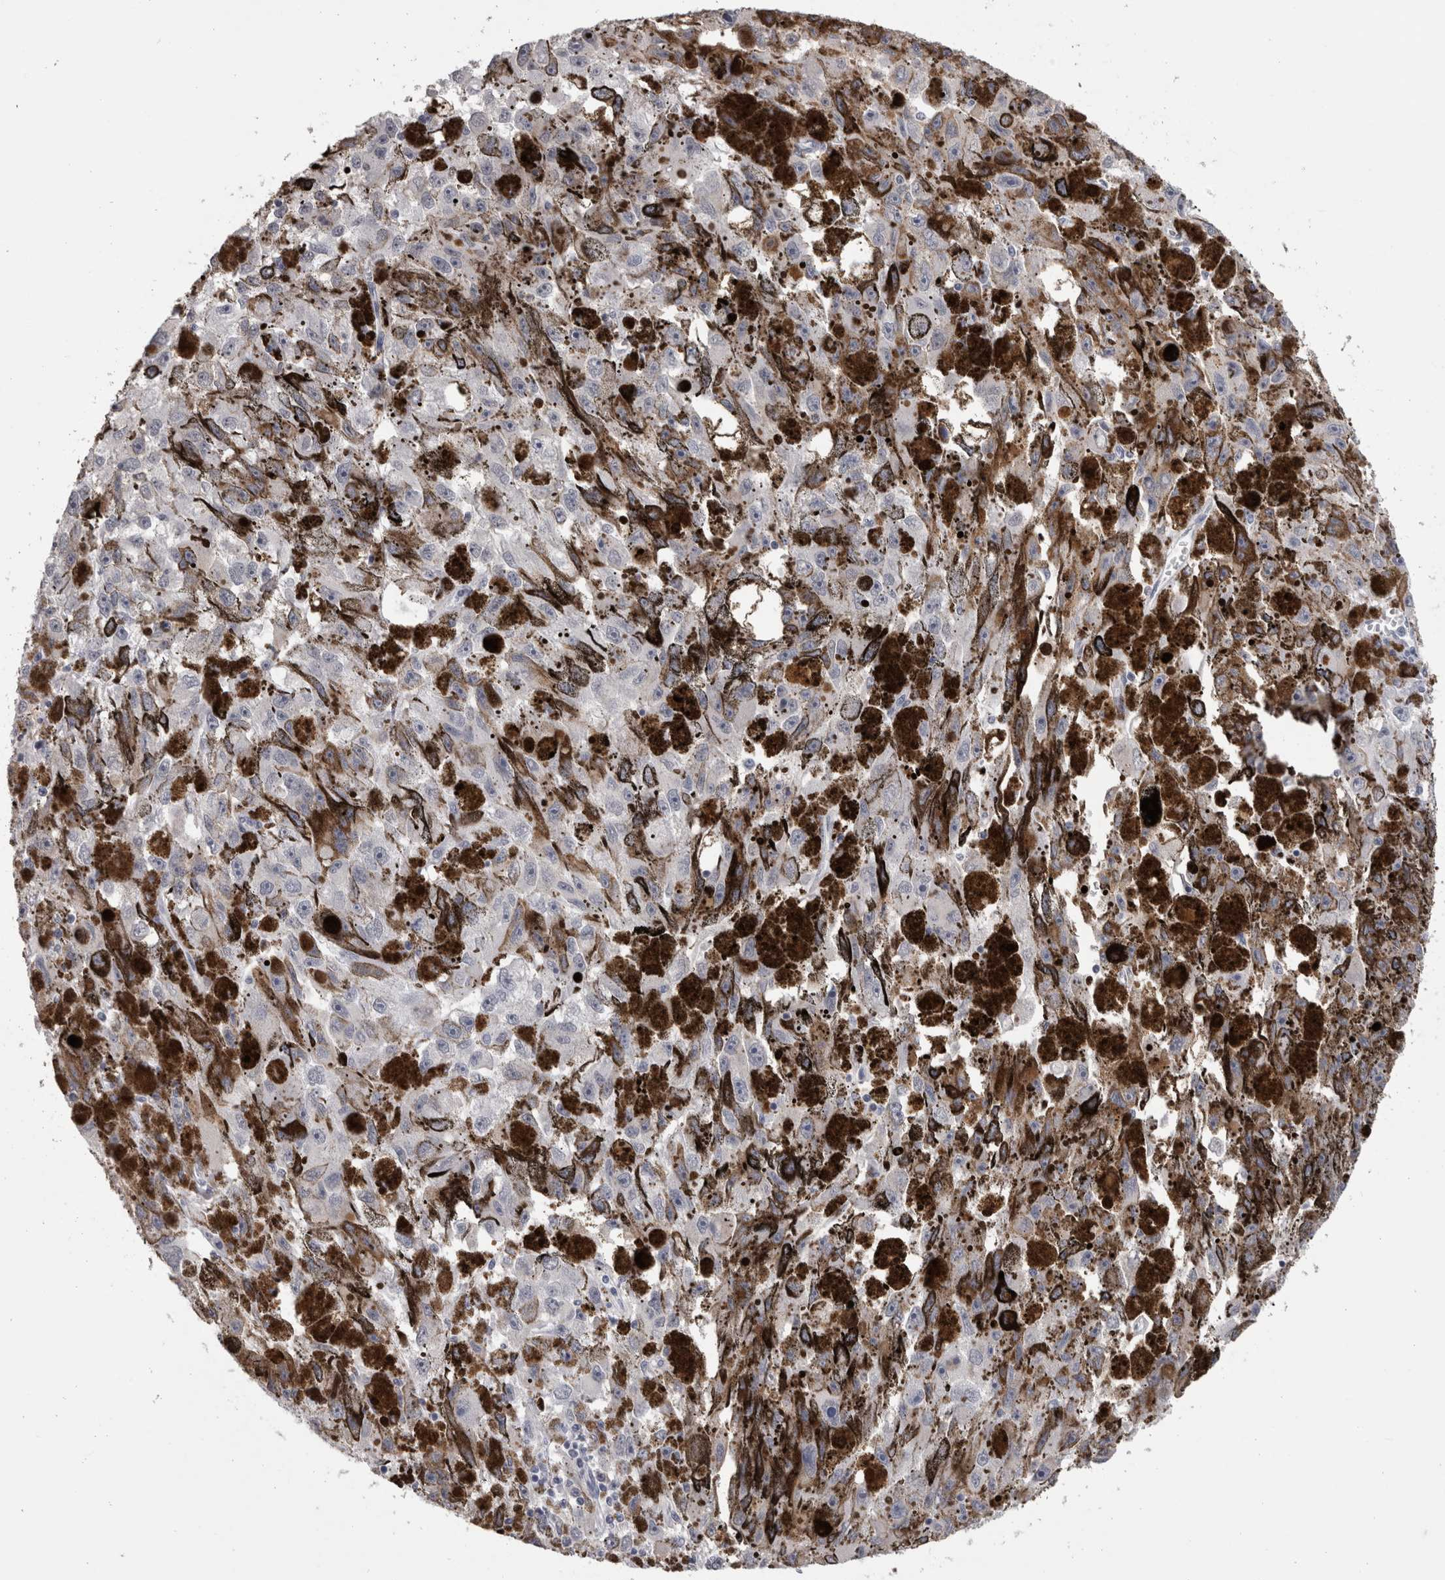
{"staining": {"intensity": "negative", "quantity": "none", "location": "none"}, "tissue": "melanoma", "cell_type": "Tumor cells", "image_type": "cancer", "snomed": [{"axis": "morphology", "description": "Malignant melanoma, NOS"}, {"axis": "topography", "description": "Skin"}], "caption": "A micrograph of human malignant melanoma is negative for staining in tumor cells.", "gene": "DDX17", "patient": {"sex": "female", "age": 104}}